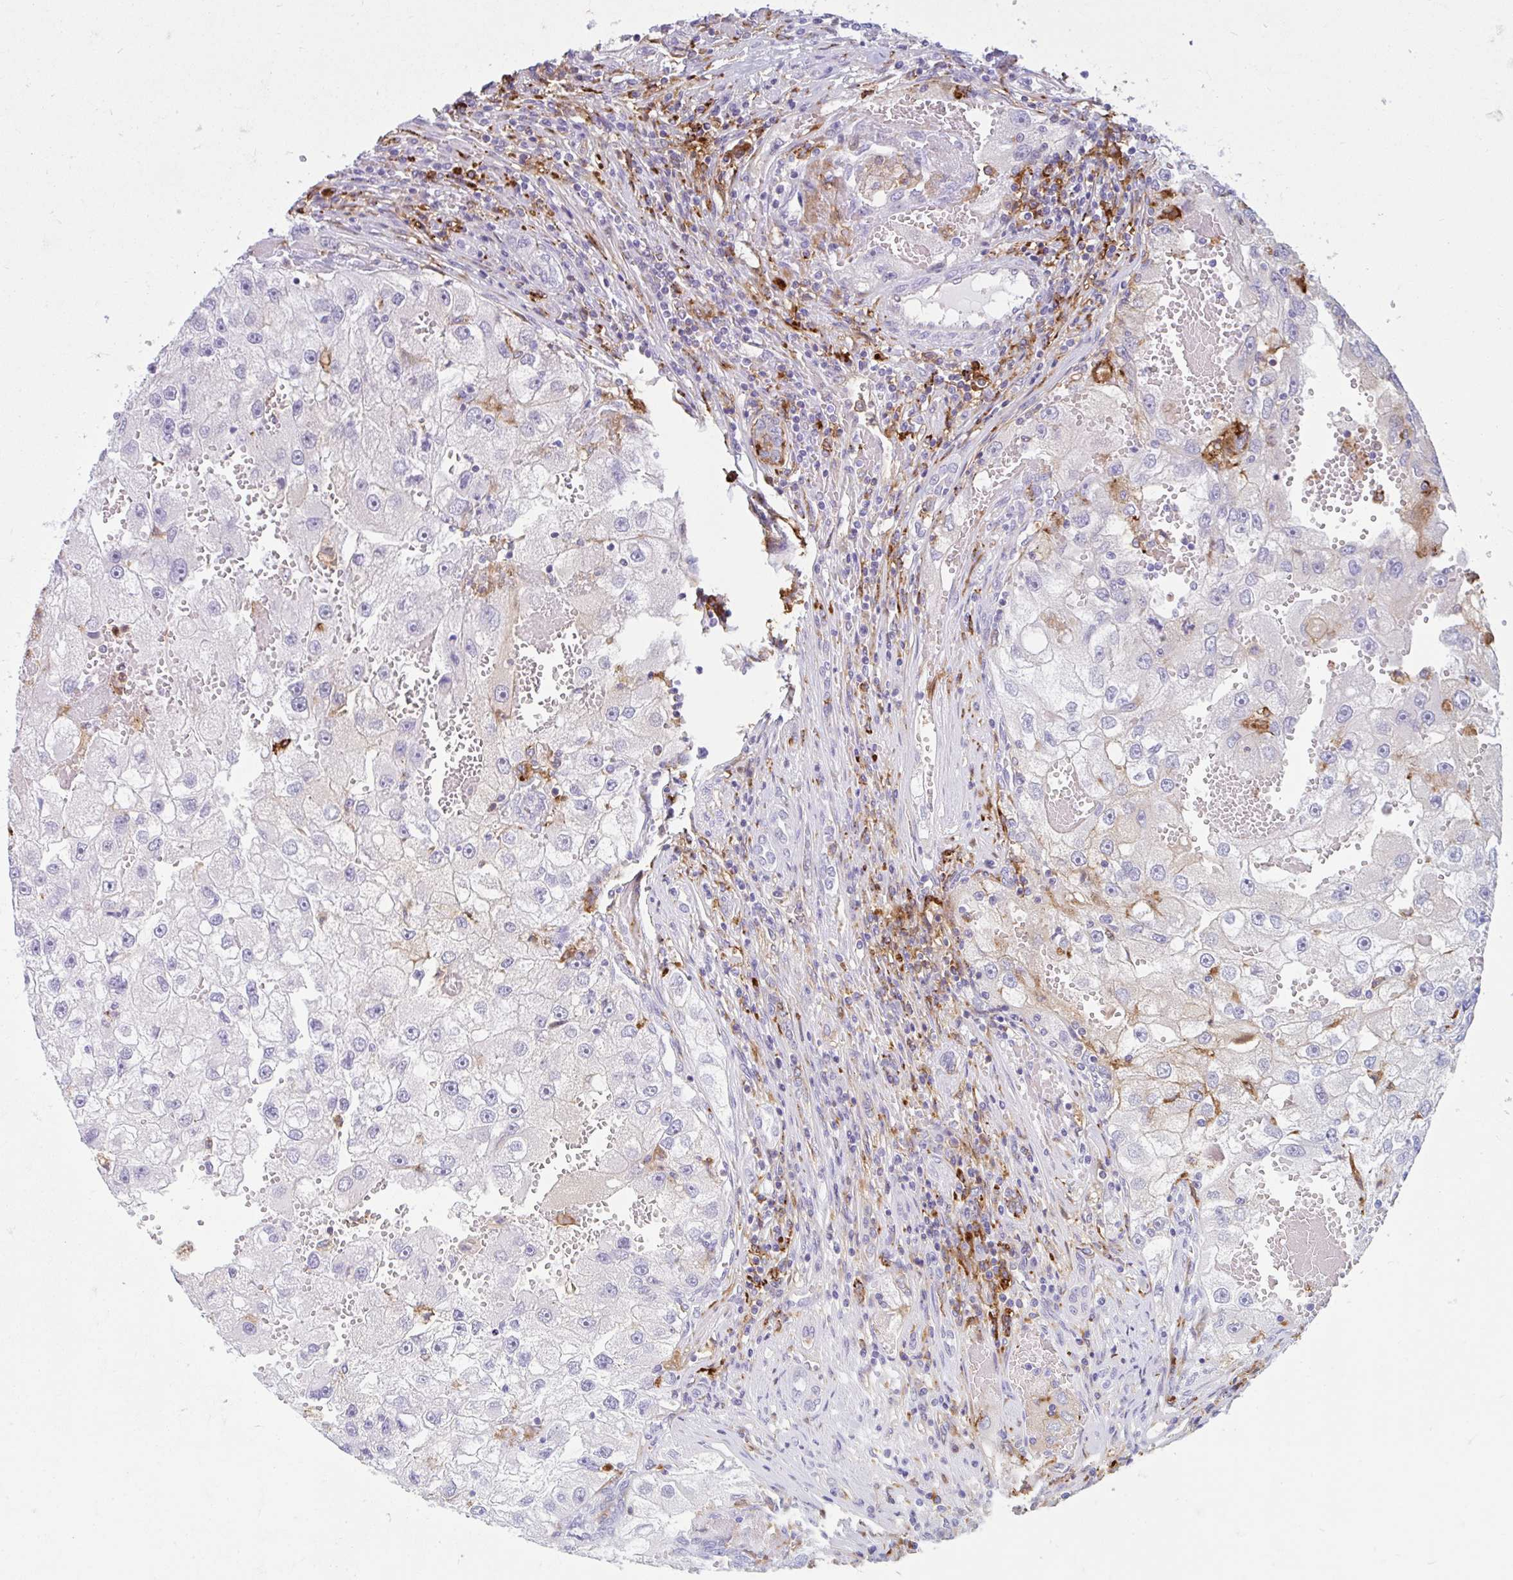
{"staining": {"intensity": "negative", "quantity": "none", "location": "none"}, "tissue": "renal cancer", "cell_type": "Tumor cells", "image_type": "cancer", "snomed": [{"axis": "morphology", "description": "Adenocarcinoma, NOS"}, {"axis": "topography", "description": "Kidney"}], "caption": "Histopathology image shows no protein staining in tumor cells of renal adenocarcinoma tissue. (DAB IHC visualized using brightfield microscopy, high magnification).", "gene": "CEP120", "patient": {"sex": "male", "age": 63}}